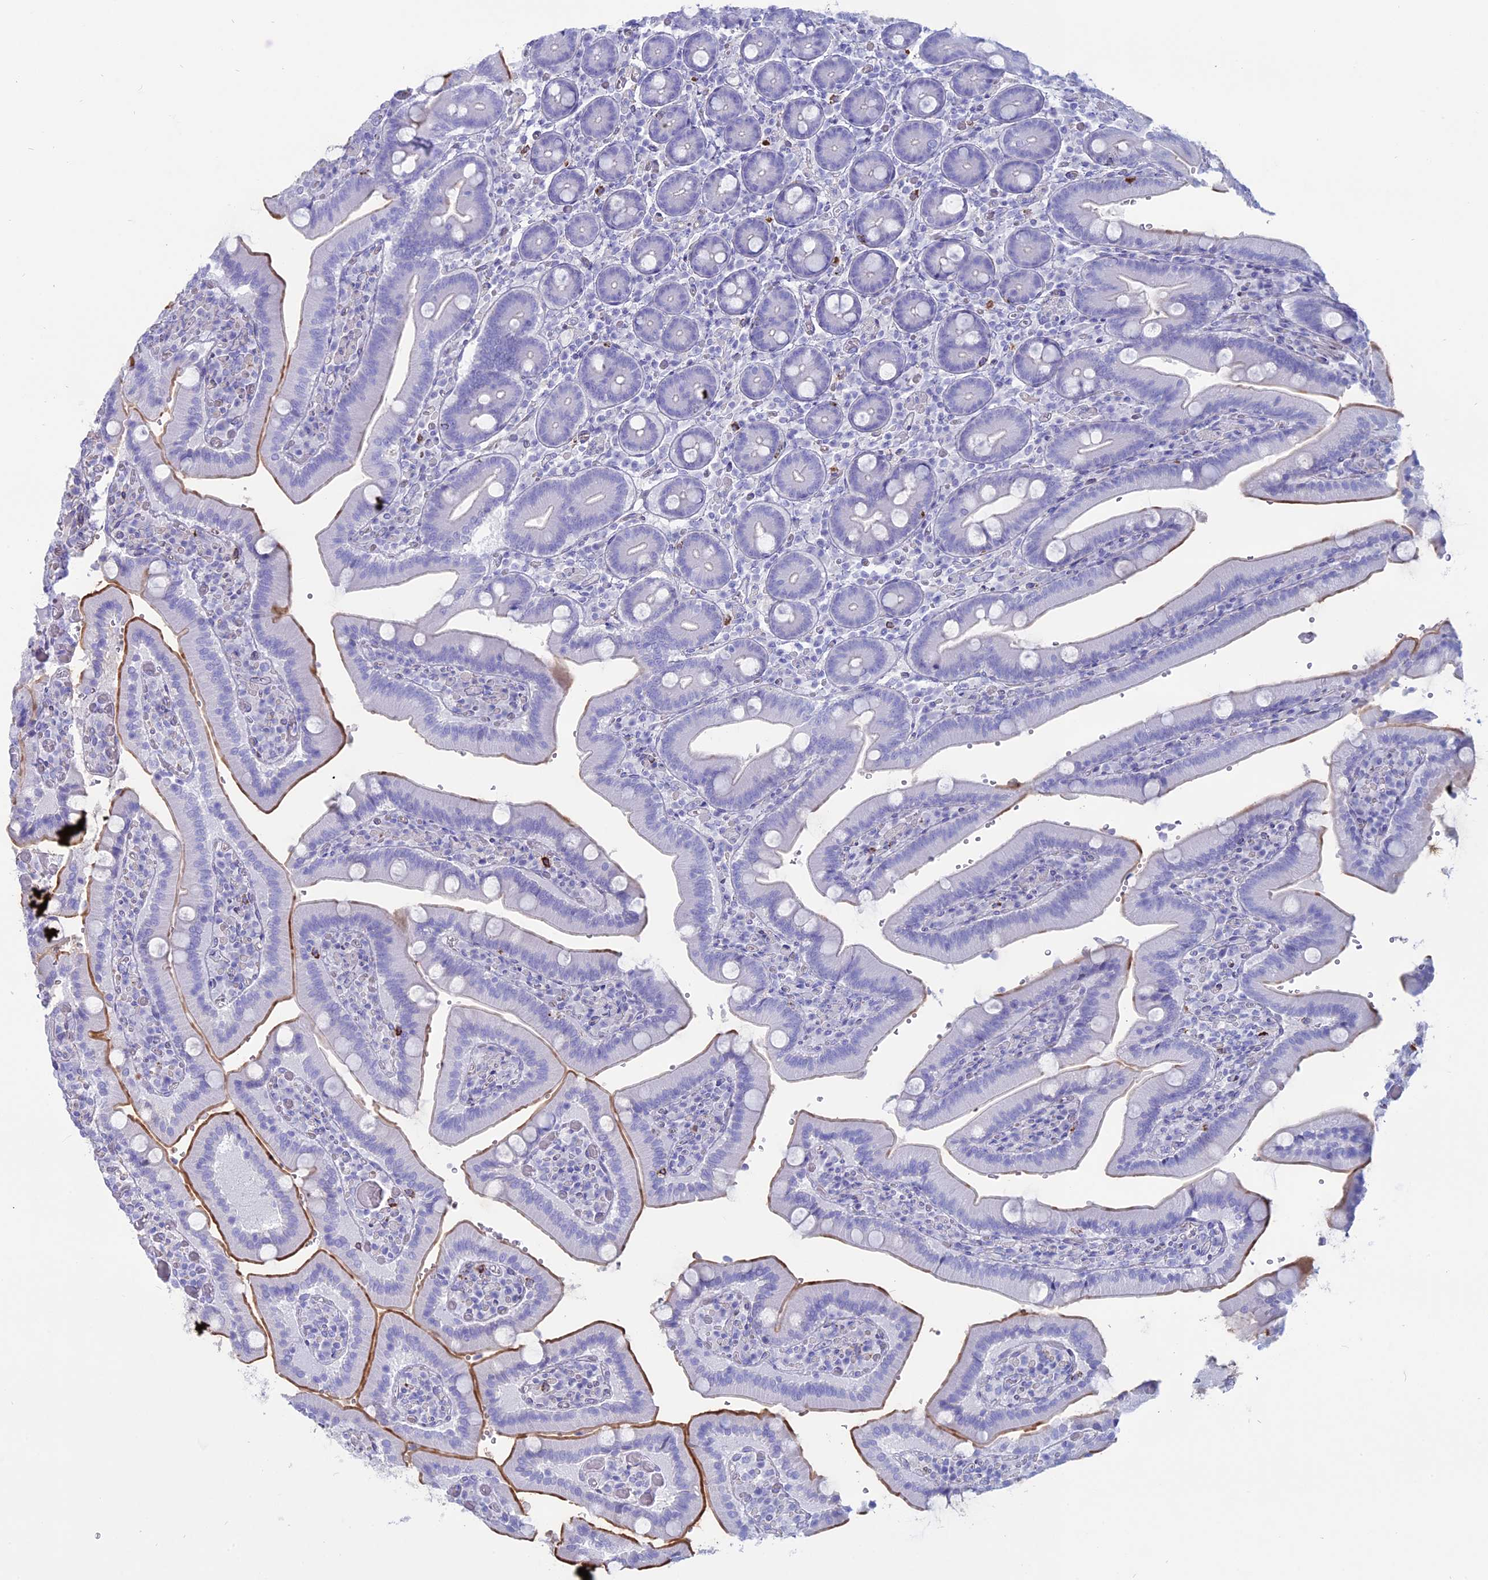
{"staining": {"intensity": "moderate", "quantity": "<25%", "location": "cytoplasmic/membranous"}, "tissue": "duodenum", "cell_type": "Glandular cells", "image_type": "normal", "snomed": [{"axis": "morphology", "description": "Normal tissue, NOS"}, {"axis": "topography", "description": "Duodenum"}], "caption": "Duodenum stained with DAB immunohistochemistry reveals low levels of moderate cytoplasmic/membranous positivity in approximately <25% of glandular cells. The protein of interest is shown in brown color, while the nuclei are stained blue.", "gene": "OR2AE1", "patient": {"sex": "female", "age": 62}}